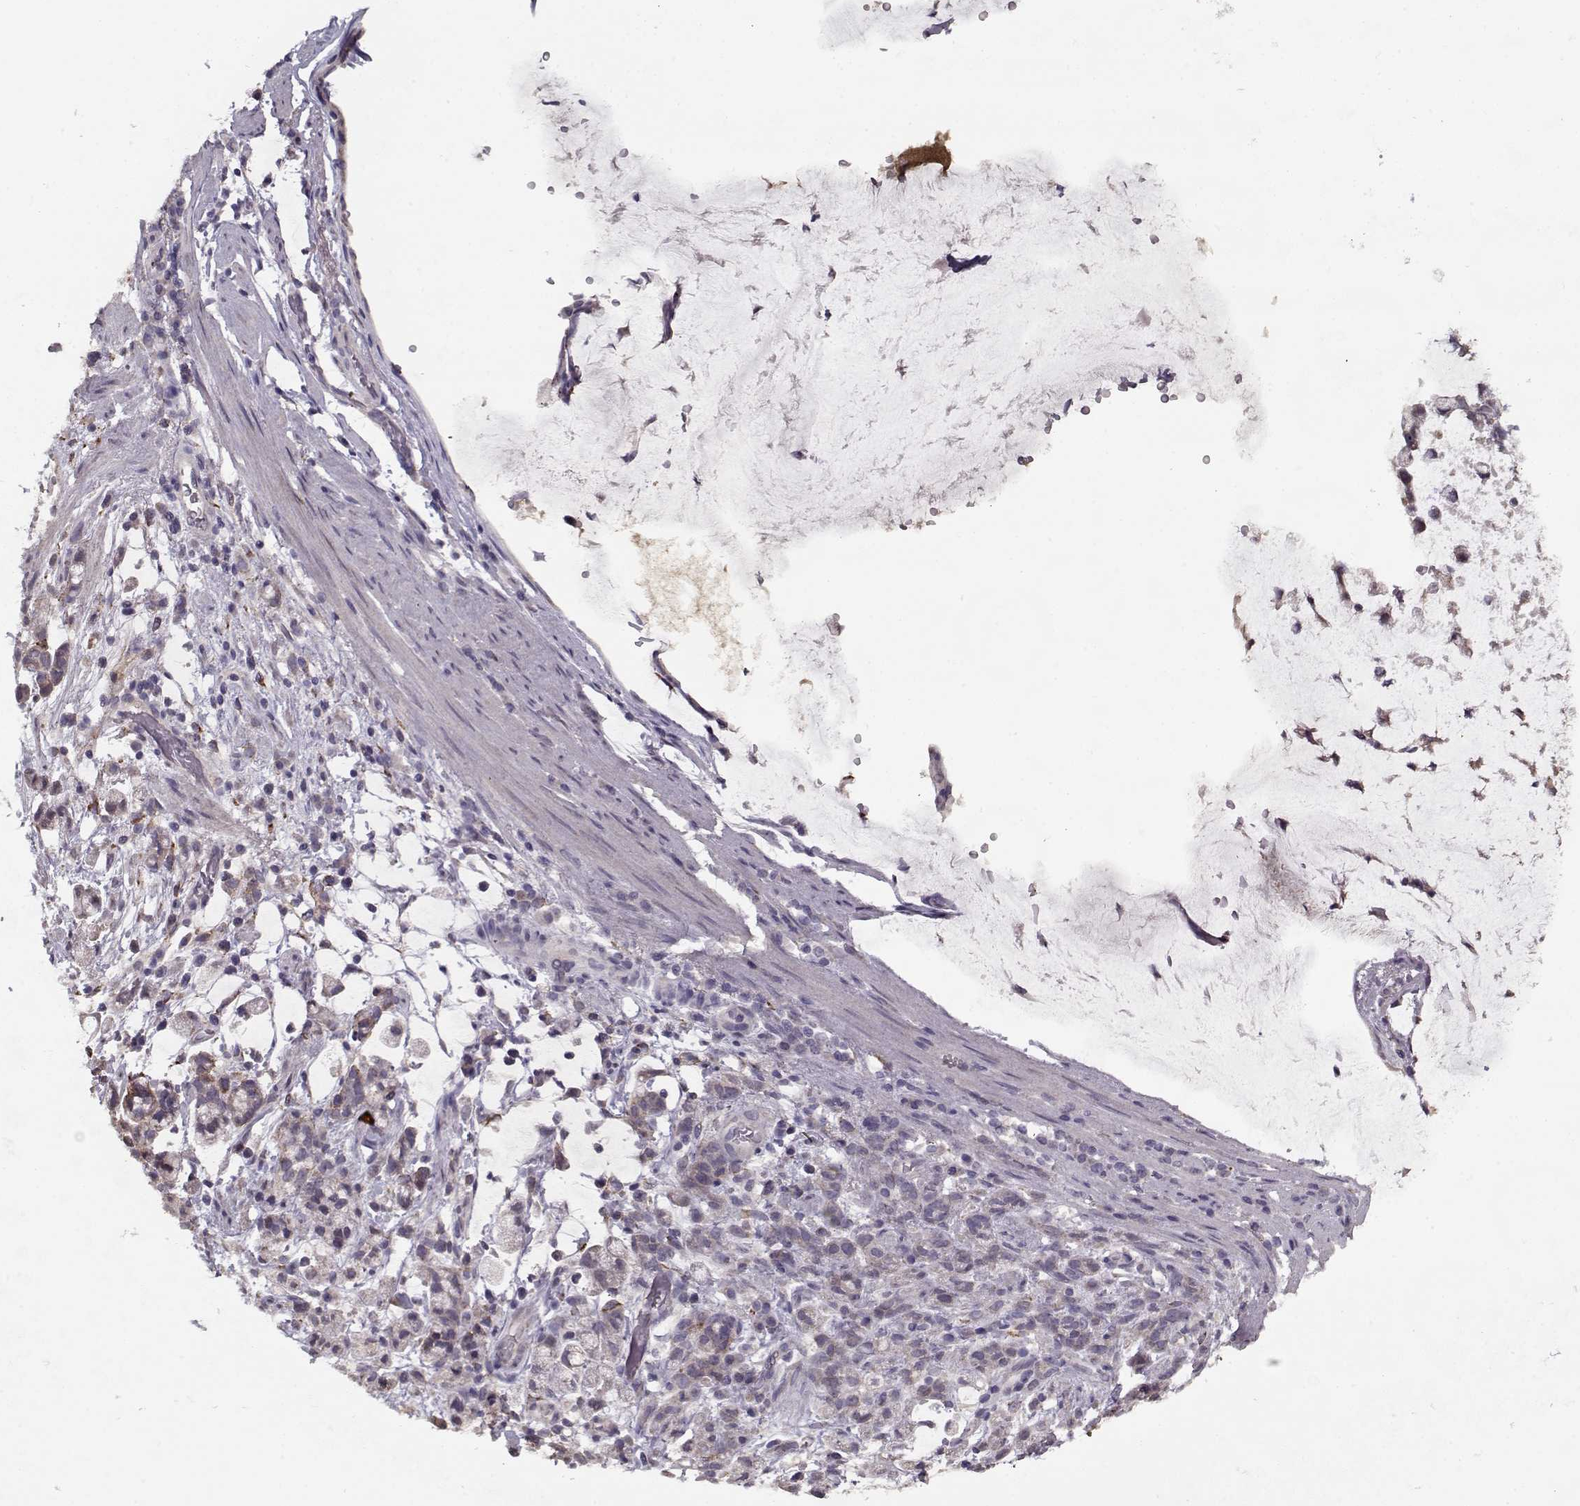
{"staining": {"intensity": "negative", "quantity": "none", "location": "none"}, "tissue": "stomach cancer", "cell_type": "Tumor cells", "image_type": "cancer", "snomed": [{"axis": "morphology", "description": "Adenocarcinoma, NOS"}, {"axis": "topography", "description": "Stomach"}], "caption": "Image shows no protein expression in tumor cells of adenocarcinoma (stomach) tissue.", "gene": "LAMA2", "patient": {"sex": "female", "age": 60}}